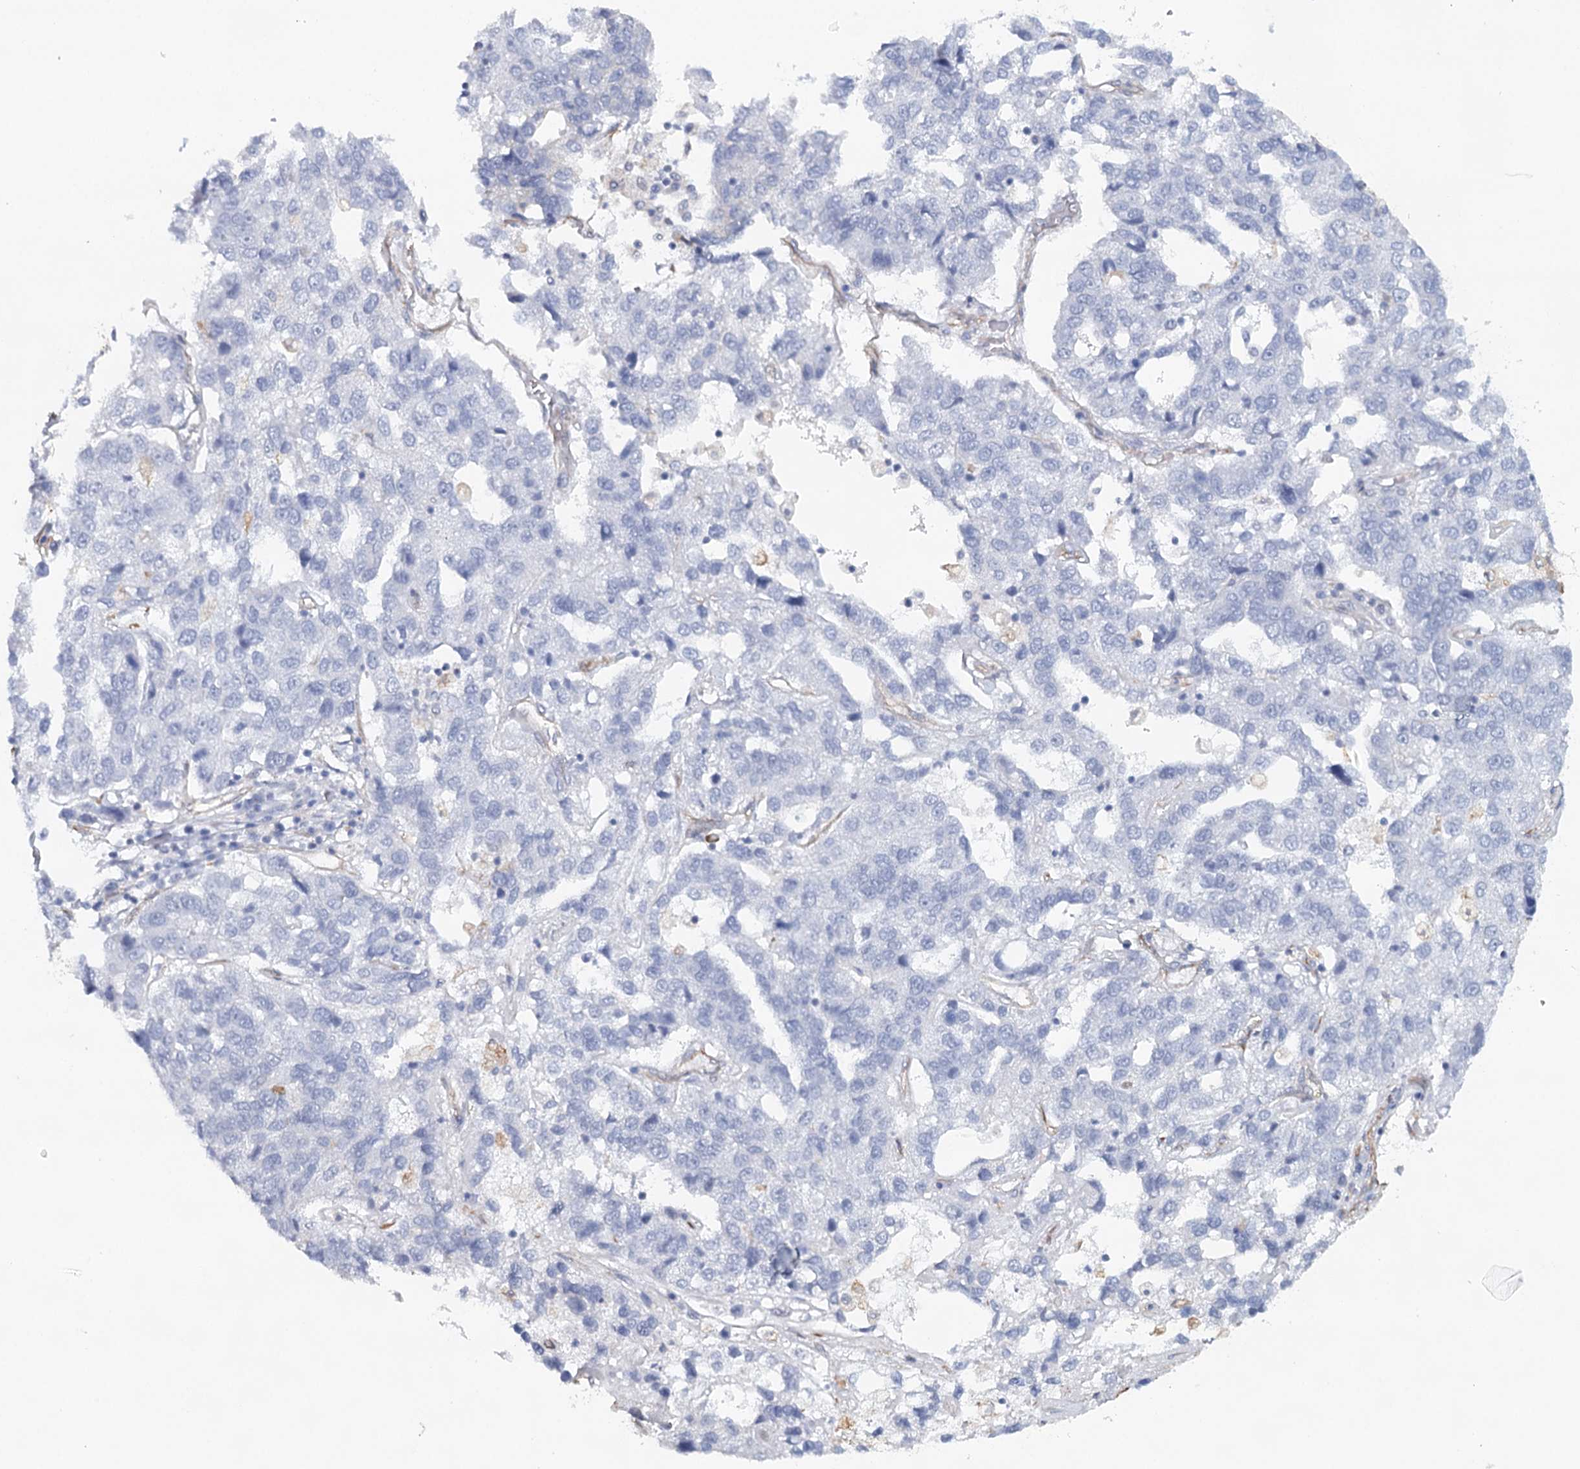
{"staining": {"intensity": "negative", "quantity": "none", "location": "none"}, "tissue": "pancreatic cancer", "cell_type": "Tumor cells", "image_type": "cancer", "snomed": [{"axis": "morphology", "description": "Adenocarcinoma, NOS"}, {"axis": "topography", "description": "Pancreas"}], "caption": "The image demonstrates no significant expression in tumor cells of pancreatic adenocarcinoma. (IHC, brightfield microscopy, high magnification).", "gene": "SYNPO", "patient": {"sex": "female", "age": 61}}